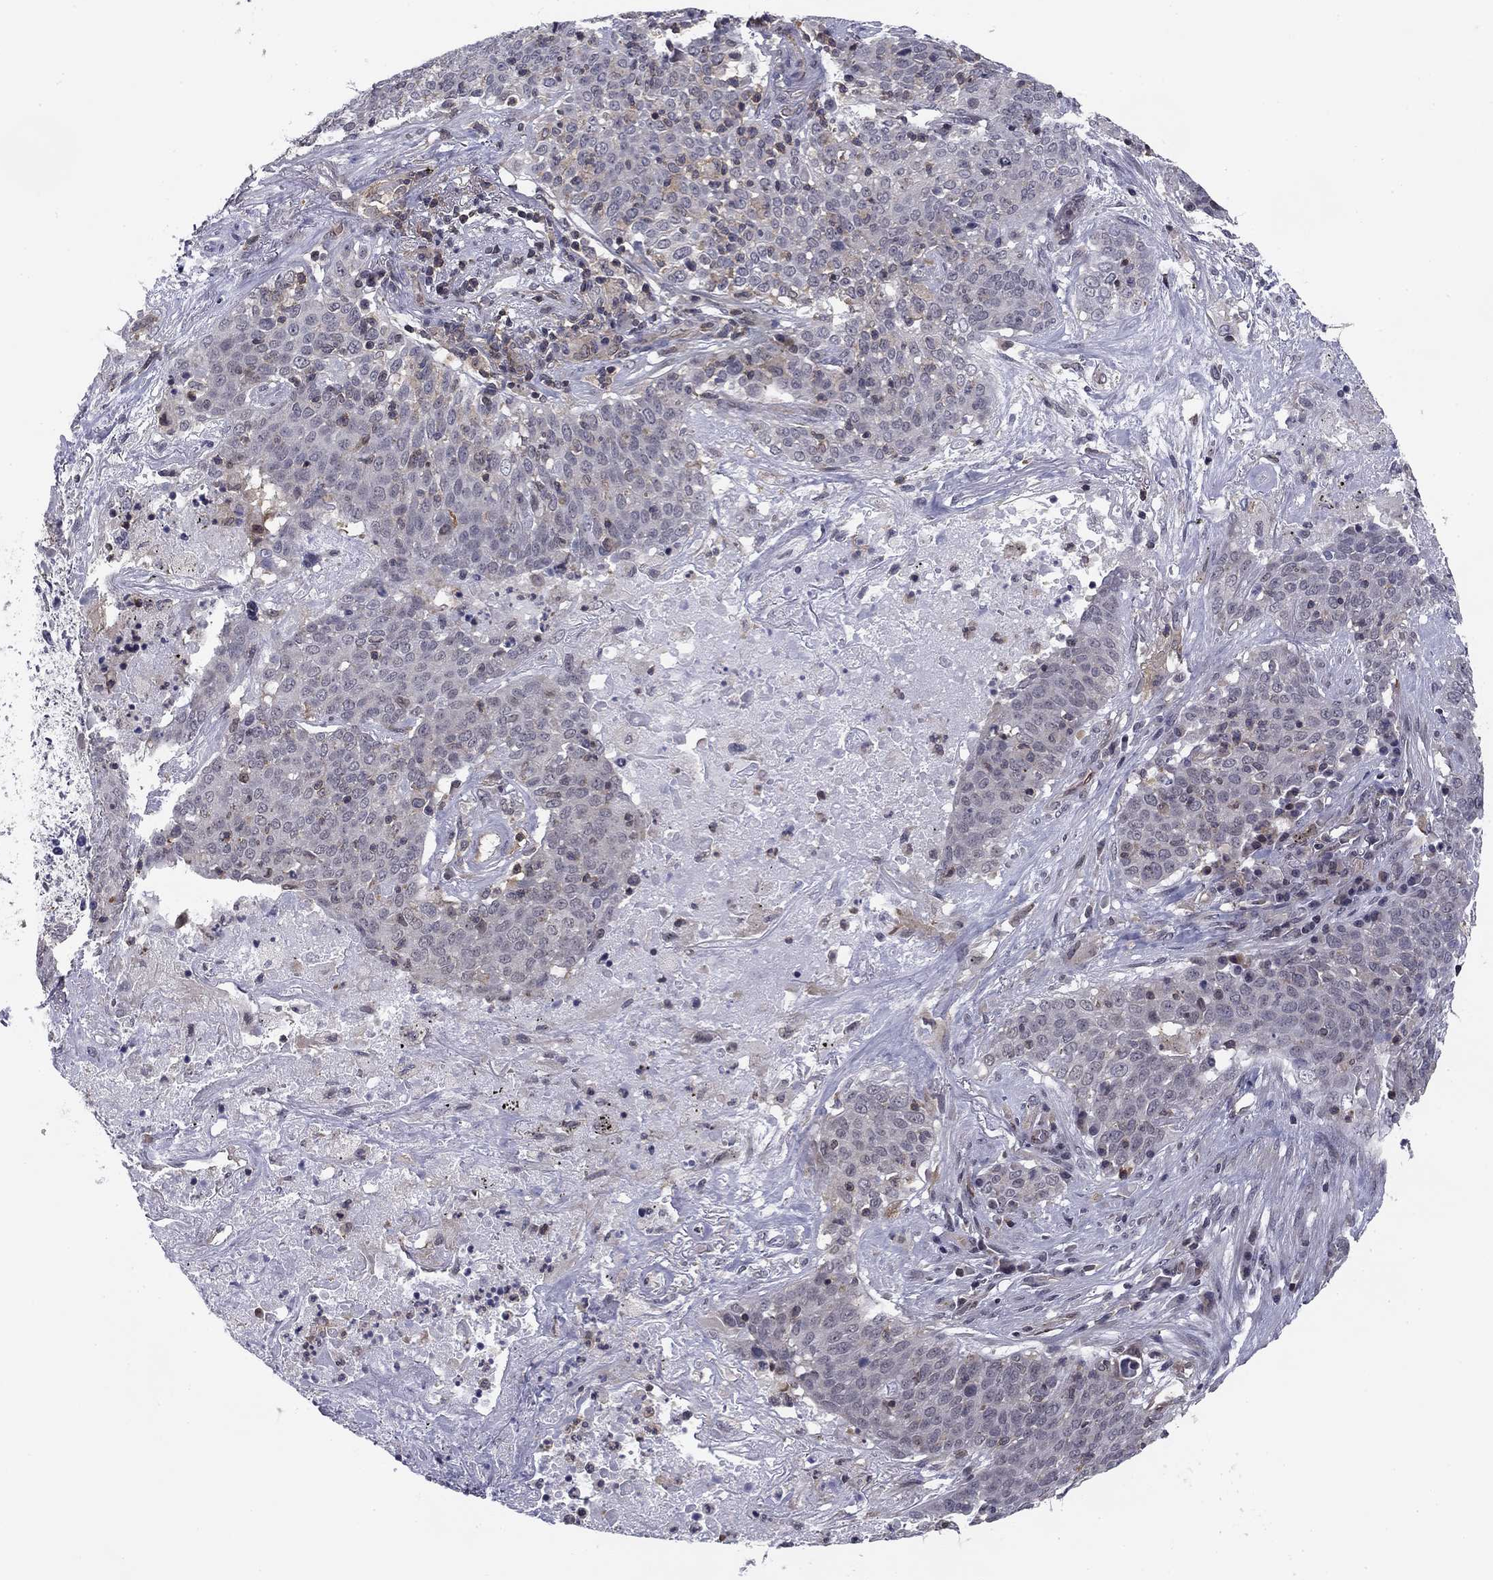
{"staining": {"intensity": "negative", "quantity": "none", "location": "none"}, "tissue": "lung cancer", "cell_type": "Tumor cells", "image_type": "cancer", "snomed": [{"axis": "morphology", "description": "Squamous cell carcinoma, NOS"}, {"axis": "topography", "description": "Lung"}], "caption": "IHC histopathology image of human lung cancer (squamous cell carcinoma) stained for a protein (brown), which demonstrates no positivity in tumor cells.", "gene": "PLCB2", "patient": {"sex": "male", "age": 82}}